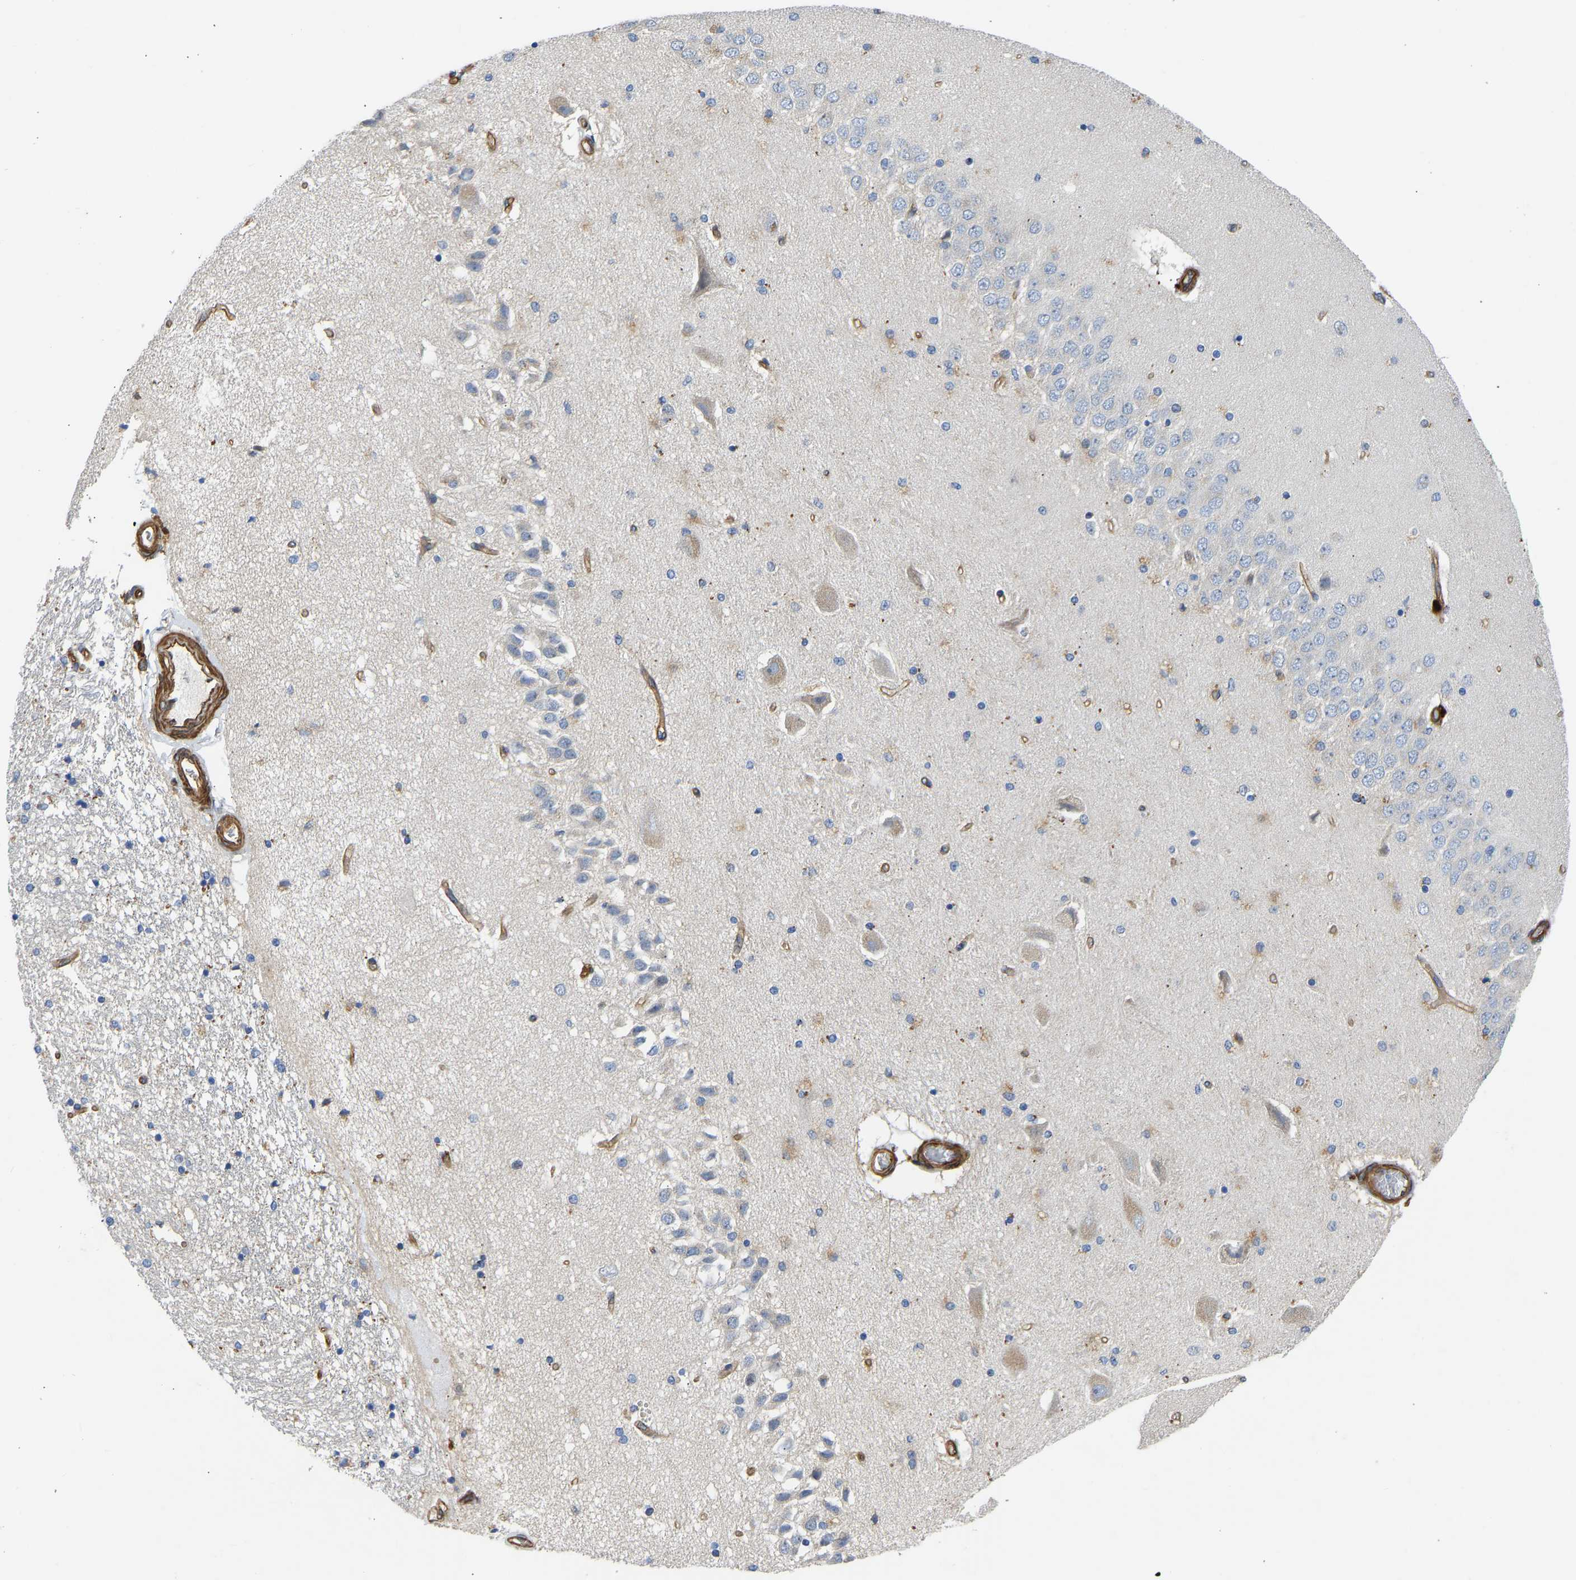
{"staining": {"intensity": "negative", "quantity": "none", "location": "none"}, "tissue": "hippocampus", "cell_type": "Glial cells", "image_type": "normal", "snomed": [{"axis": "morphology", "description": "Normal tissue, NOS"}, {"axis": "topography", "description": "Hippocampus"}], "caption": "Immunohistochemistry (IHC) micrograph of benign hippocampus stained for a protein (brown), which exhibits no staining in glial cells.", "gene": "MYO1C", "patient": {"sex": "female", "age": 54}}